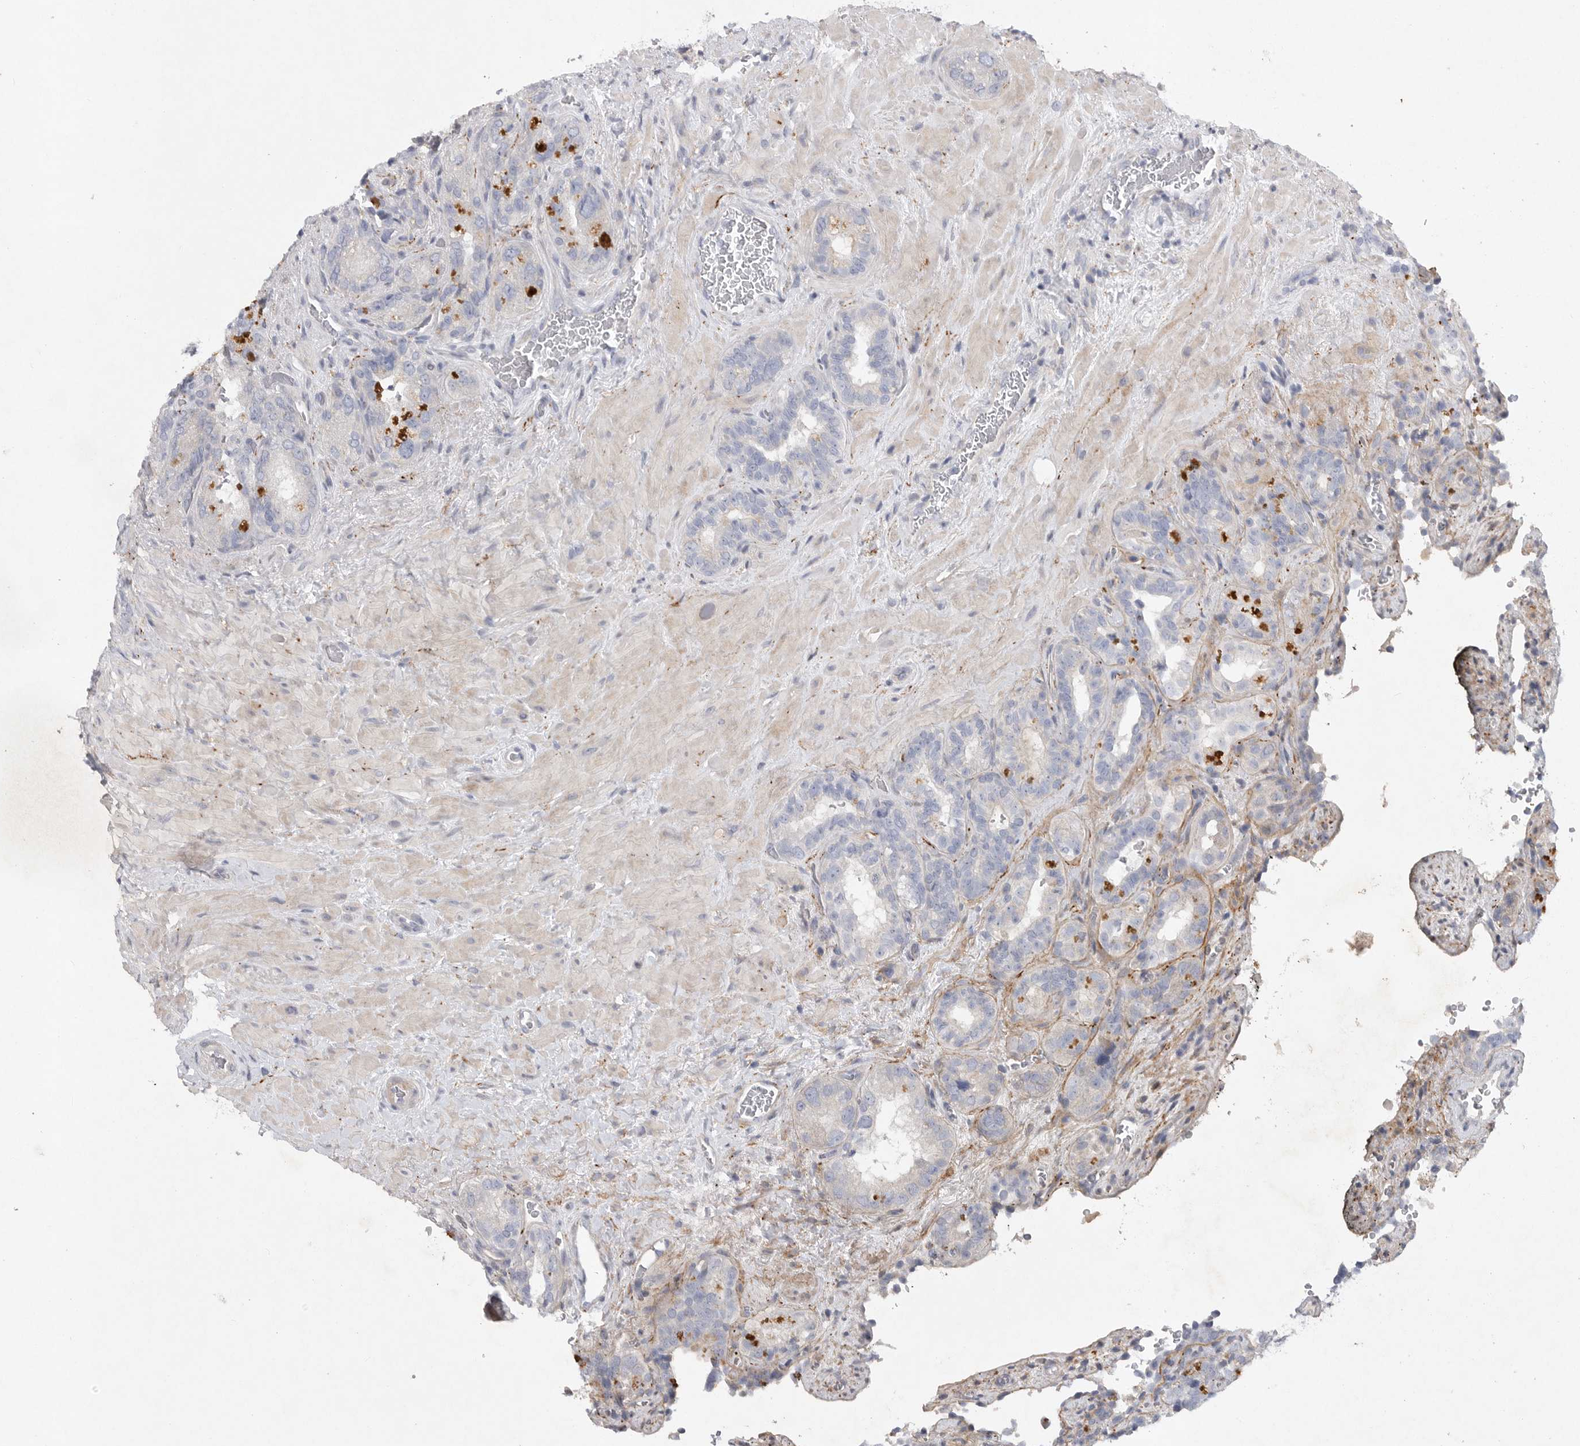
{"staining": {"intensity": "negative", "quantity": "none", "location": "none"}, "tissue": "seminal vesicle", "cell_type": "Glandular cells", "image_type": "normal", "snomed": [{"axis": "morphology", "description": "Normal tissue, NOS"}, {"axis": "topography", "description": "Prostate"}, {"axis": "topography", "description": "Seminal veicle"}], "caption": "A high-resolution image shows immunohistochemistry staining of benign seminal vesicle, which demonstrates no significant positivity in glandular cells. Nuclei are stained in blue.", "gene": "EDEM3", "patient": {"sex": "male", "age": 67}}